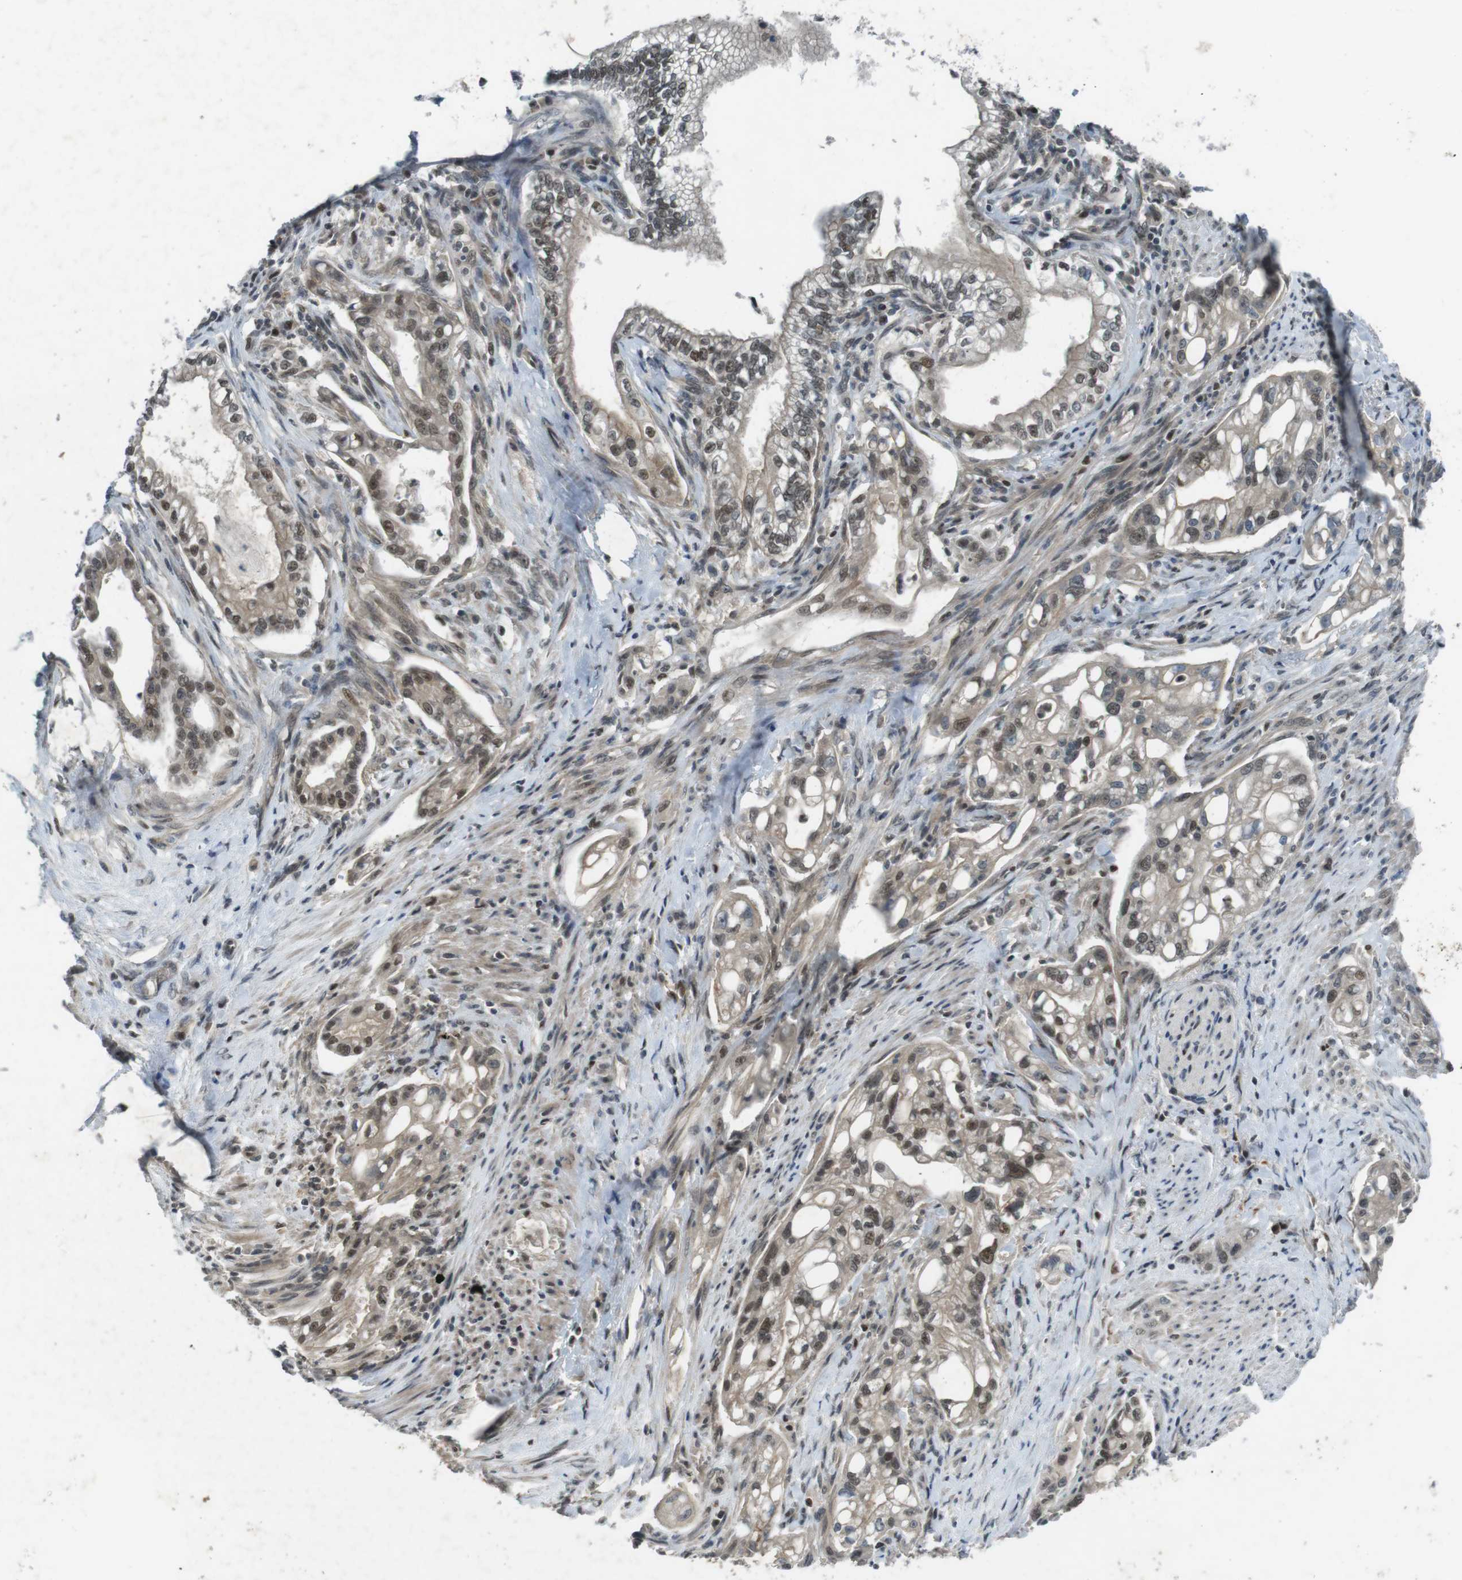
{"staining": {"intensity": "strong", "quantity": "25%-75%", "location": "cytoplasmic/membranous,nuclear"}, "tissue": "pancreatic cancer", "cell_type": "Tumor cells", "image_type": "cancer", "snomed": [{"axis": "morphology", "description": "Normal tissue, NOS"}, {"axis": "topography", "description": "Pancreas"}], "caption": "IHC micrograph of neoplastic tissue: human pancreatic cancer stained using immunohistochemistry (IHC) reveals high levels of strong protein expression localized specifically in the cytoplasmic/membranous and nuclear of tumor cells, appearing as a cytoplasmic/membranous and nuclear brown color.", "gene": "MAPKAPK5", "patient": {"sex": "male", "age": 42}}